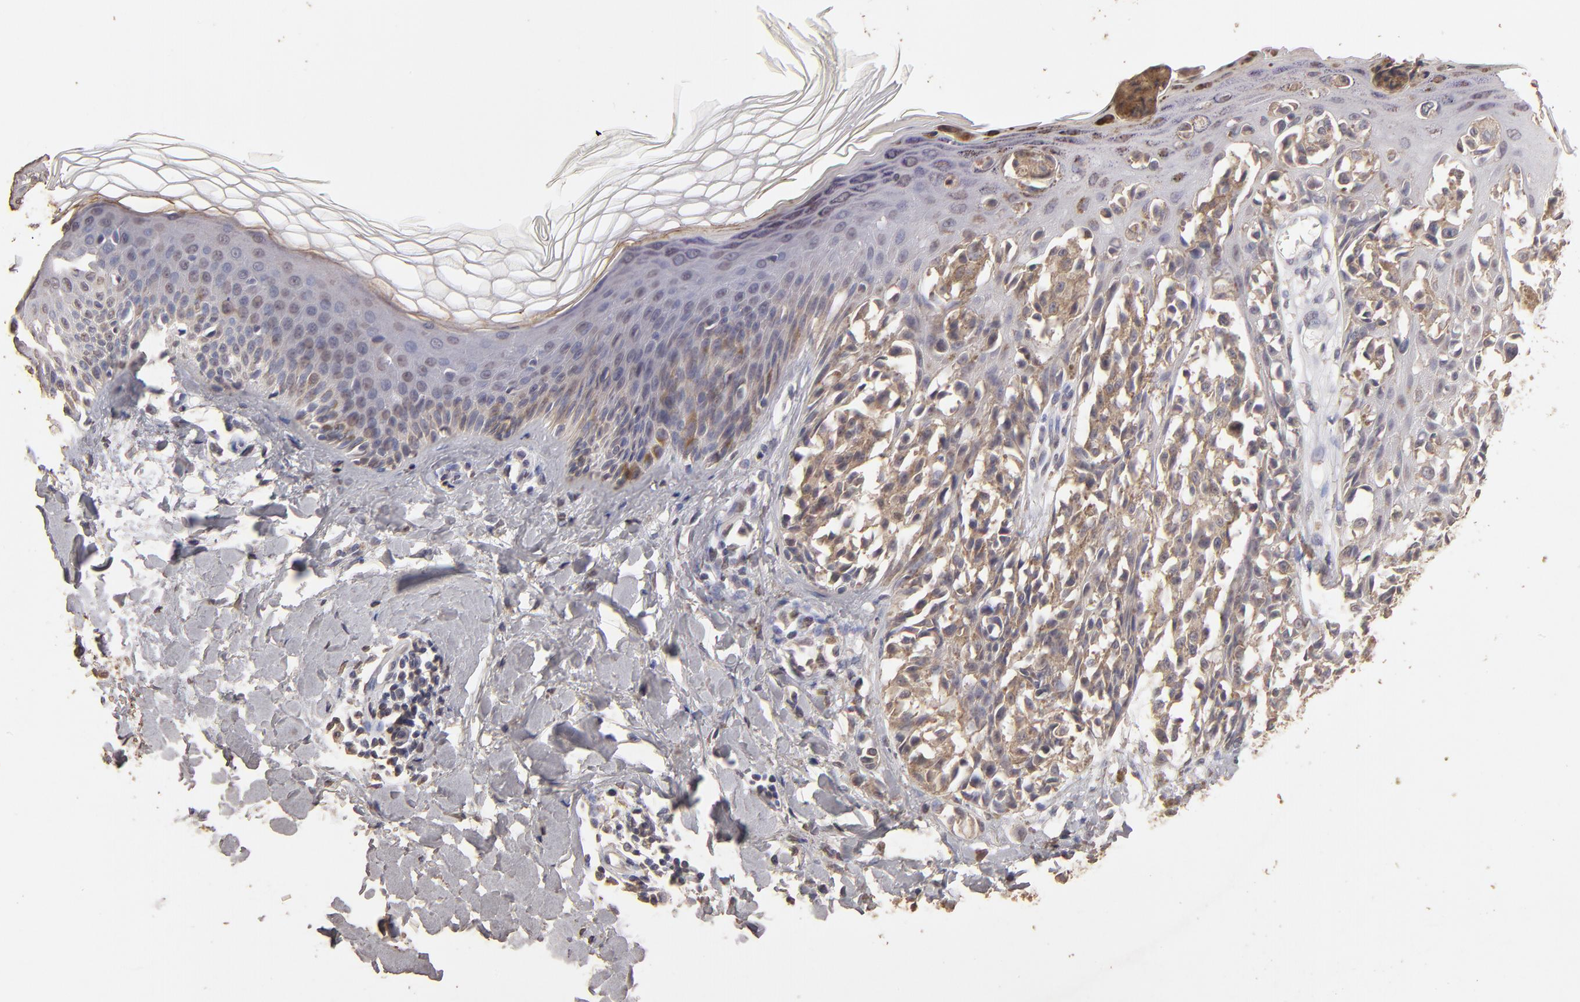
{"staining": {"intensity": "moderate", "quantity": ">75%", "location": "cytoplasmic/membranous"}, "tissue": "melanoma", "cell_type": "Tumor cells", "image_type": "cancer", "snomed": [{"axis": "morphology", "description": "Malignant melanoma, NOS"}, {"axis": "topography", "description": "Skin"}], "caption": "The photomicrograph displays a brown stain indicating the presence of a protein in the cytoplasmic/membranous of tumor cells in melanoma.", "gene": "OPHN1", "patient": {"sex": "female", "age": 38}}